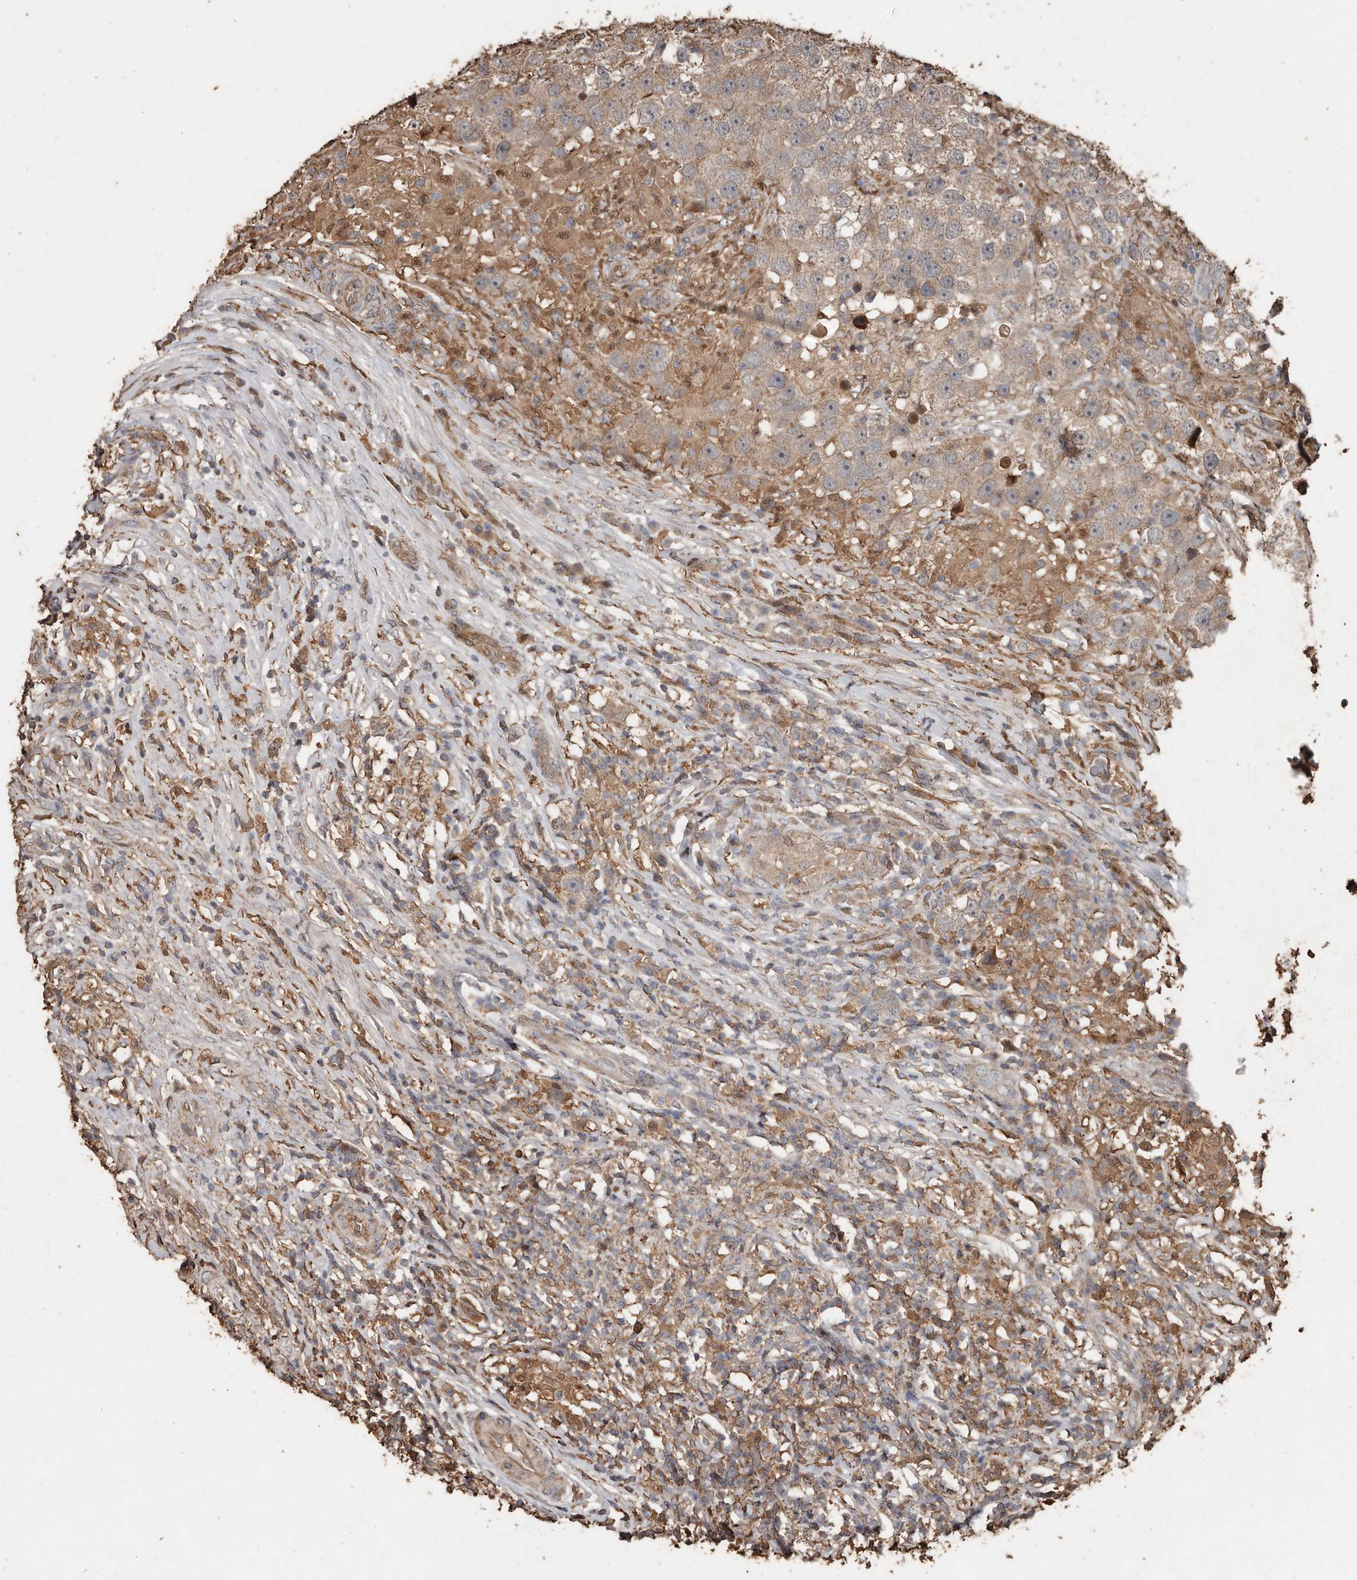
{"staining": {"intensity": "weak", "quantity": ">75%", "location": "cytoplasmic/membranous"}, "tissue": "testis cancer", "cell_type": "Tumor cells", "image_type": "cancer", "snomed": [{"axis": "morphology", "description": "Seminoma, NOS"}, {"axis": "topography", "description": "Testis"}], "caption": "Testis cancer (seminoma) was stained to show a protein in brown. There is low levels of weak cytoplasmic/membranous staining in about >75% of tumor cells. (IHC, brightfield microscopy, high magnification).", "gene": "RANBP17", "patient": {"sex": "male", "age": 49}}